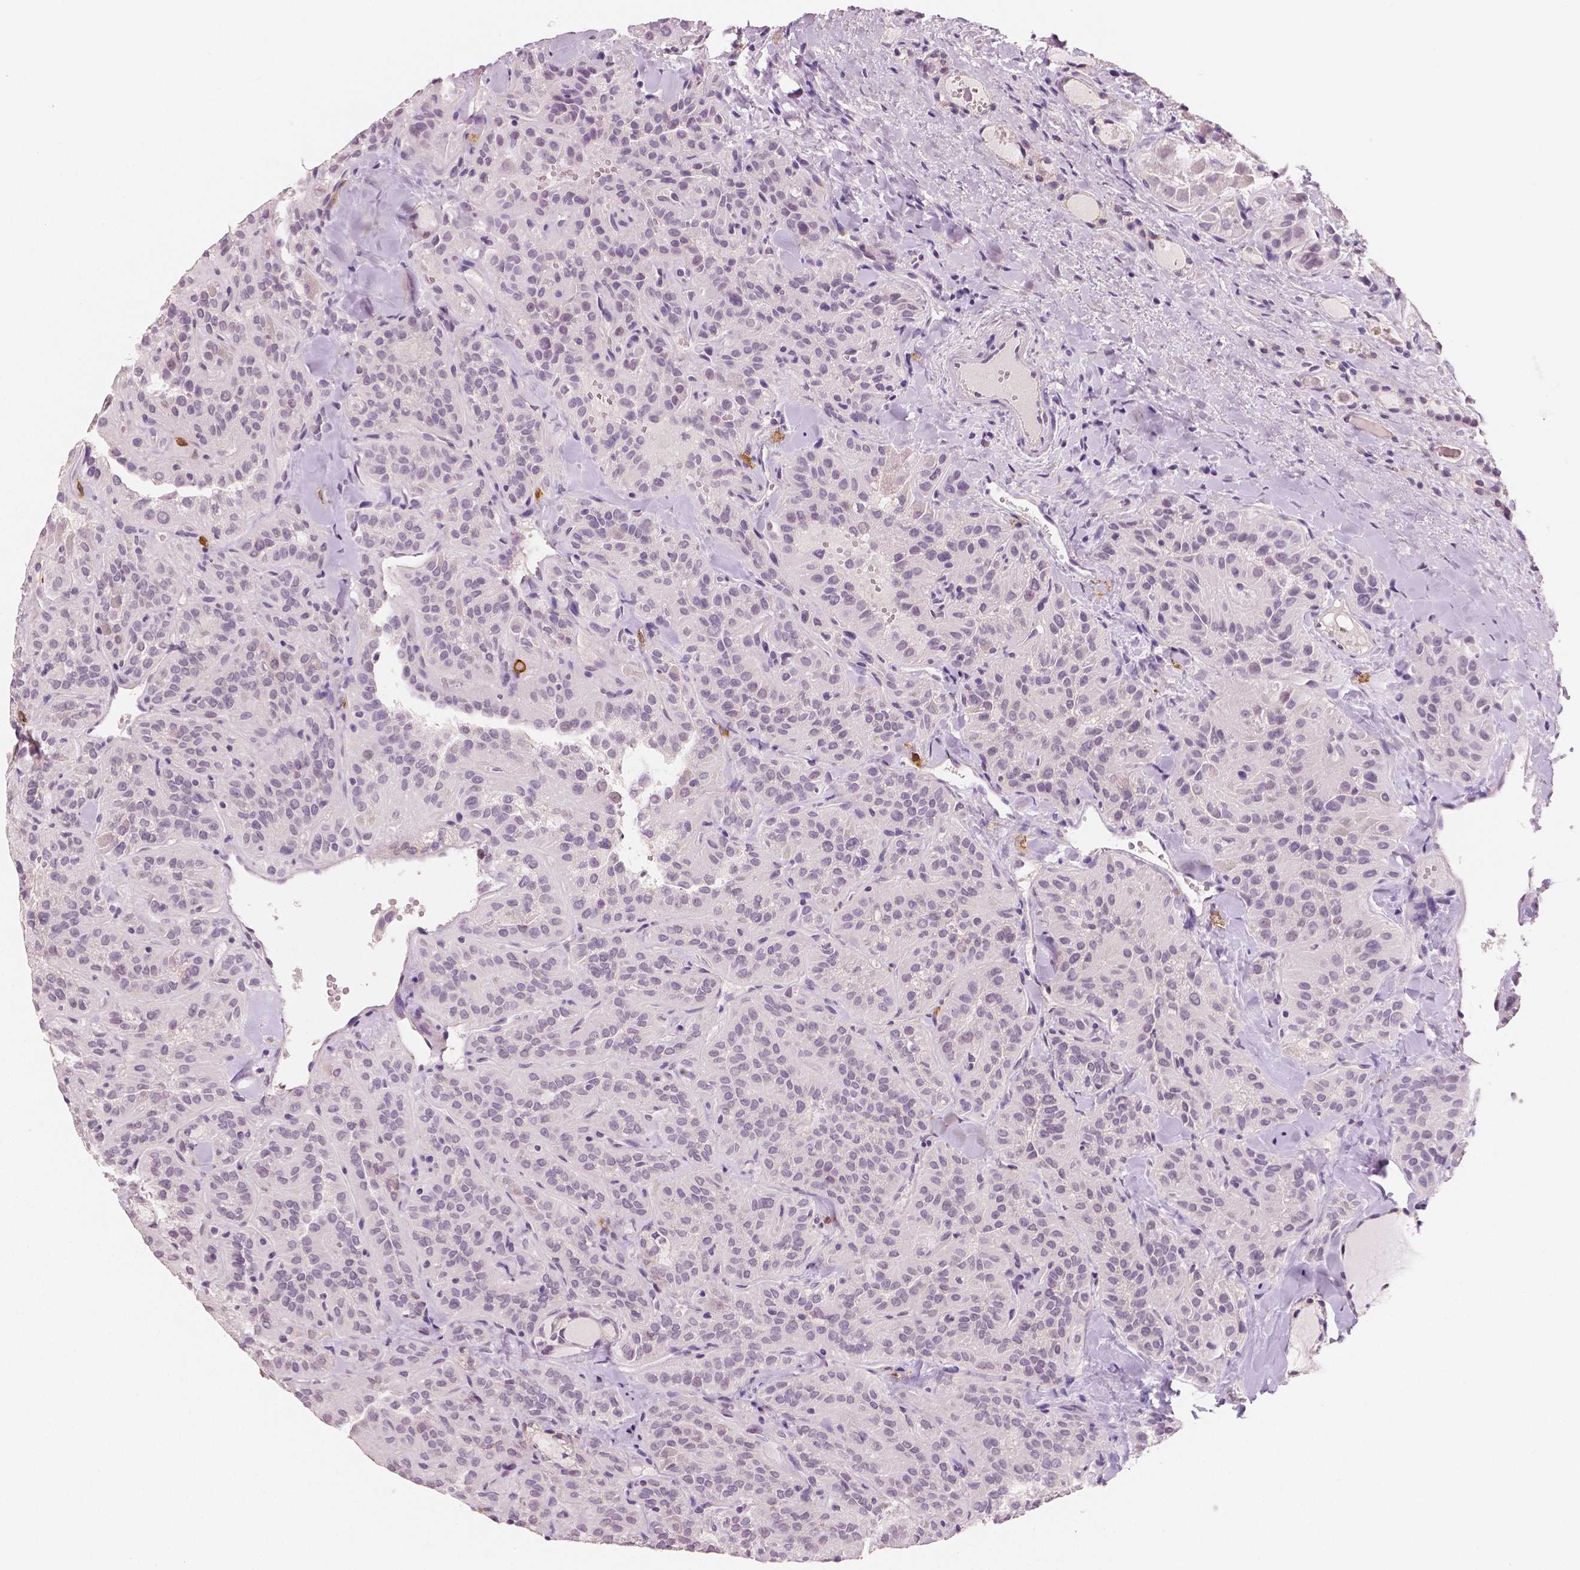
{"staining": {"intensity": "negative", "quantity": "none", "location": "none"}, "tissue": "thyroid cancer", "cell_type": "Tumor cells", "image_type": "cancer", "snomed": [{"axis": "morphology", "description": "Papillary adenocarcinoma, NOS"}, {"axis": "topography", "description": "Thyroid gland"}], "caption": "A histopathology image of human papillary adenocarcinoma (thyroid) is negative for staining in tumor cells.", "gene": "KIT", "patient": {"sex": "female", "age": 45}}